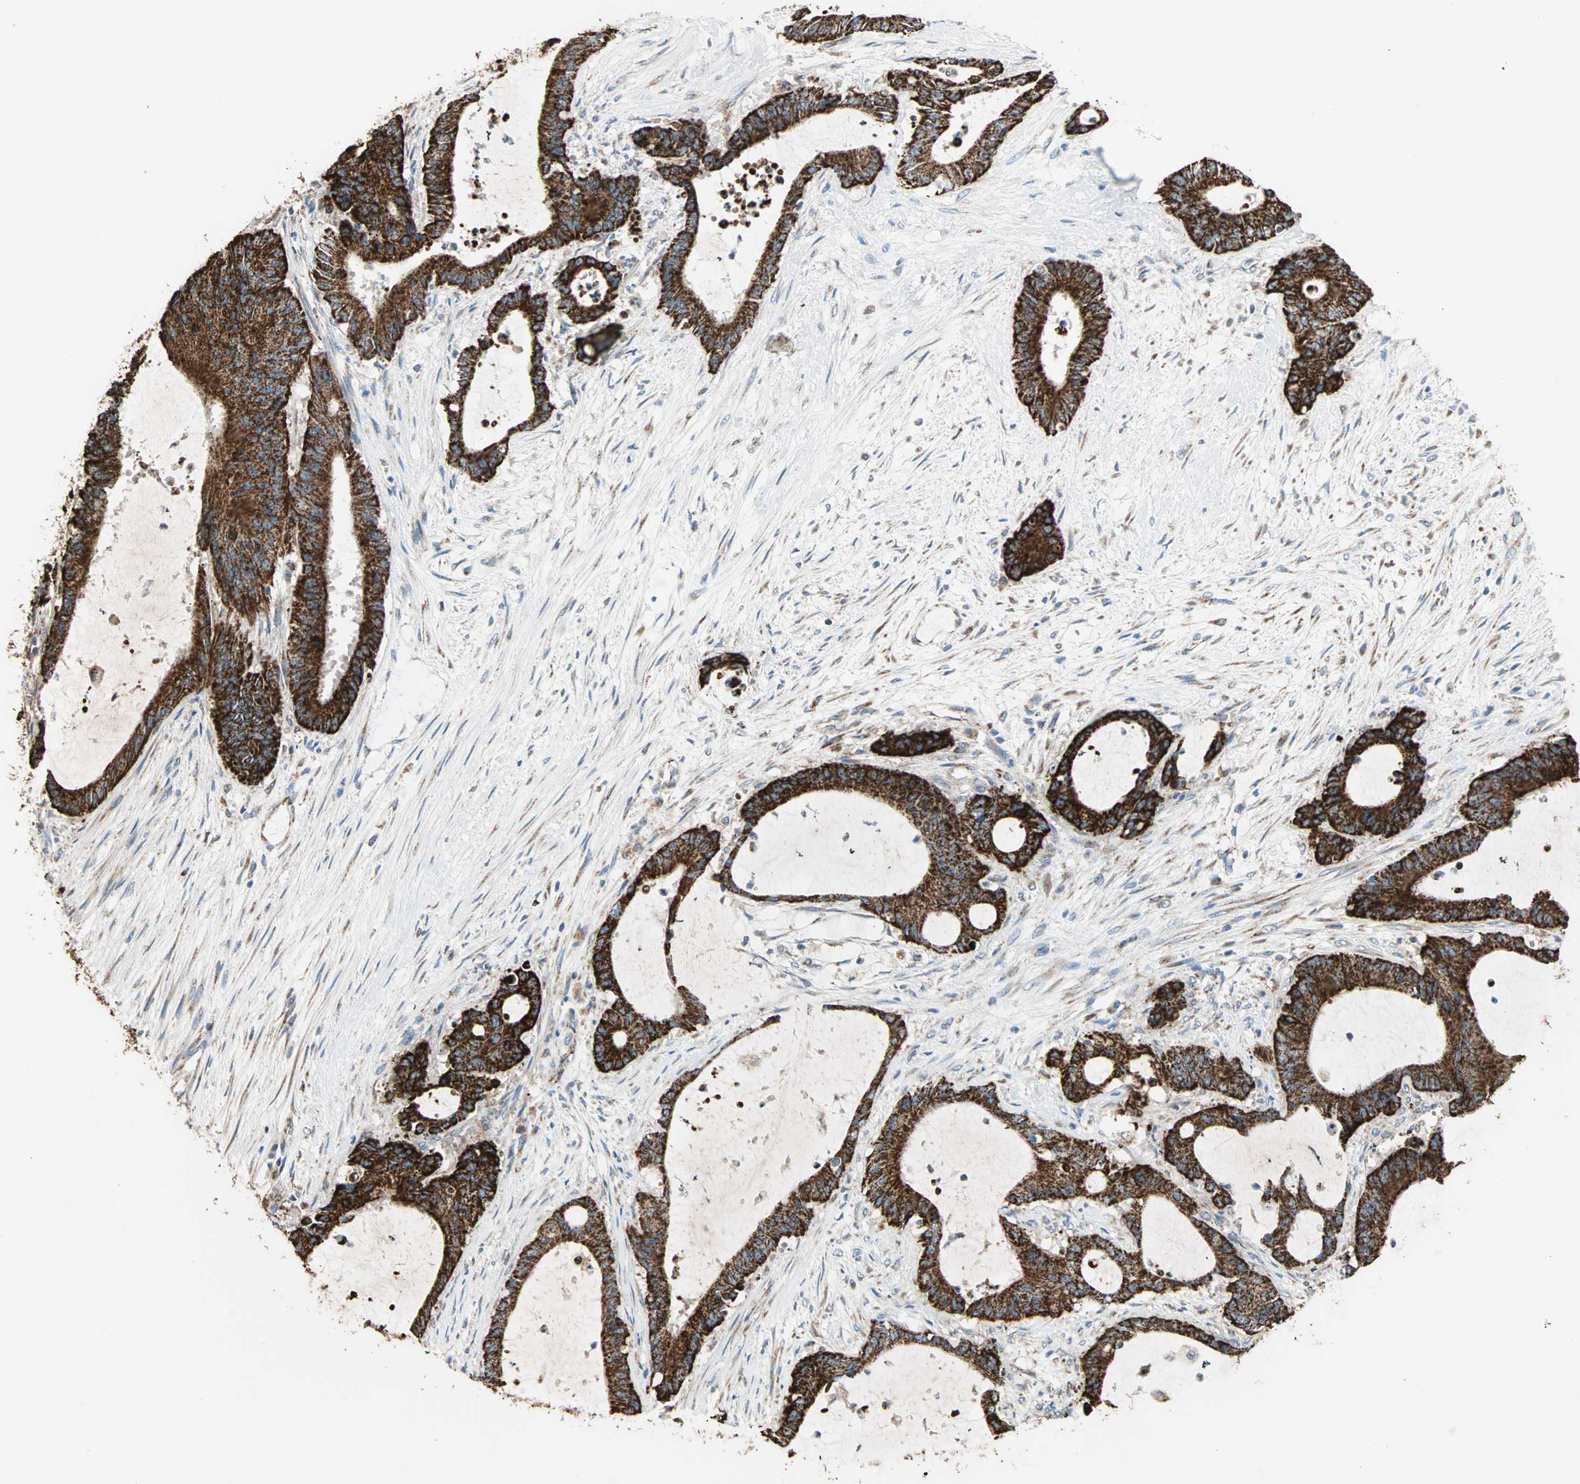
{"staining": {"intensity": "strong", "quantity": ">75%", "location": "cytoplasmic/membranous"}, "tissue": "liver cancer", "cell_type": "Tumor cells", "image_type": "cancer", "snomed": [{"axis": "morphology", "description": "Cholangiocarcinoma"}, {"axis": "topography", "description": "Liver"}], "caption": "Human liver cancer stained for a protein (brown) exhibits strong cytoplasmic/membranous positive expression in approximately >75% of tumor cells.", "gene": "TST", "patient": {"sex": "female", "age": 73}}